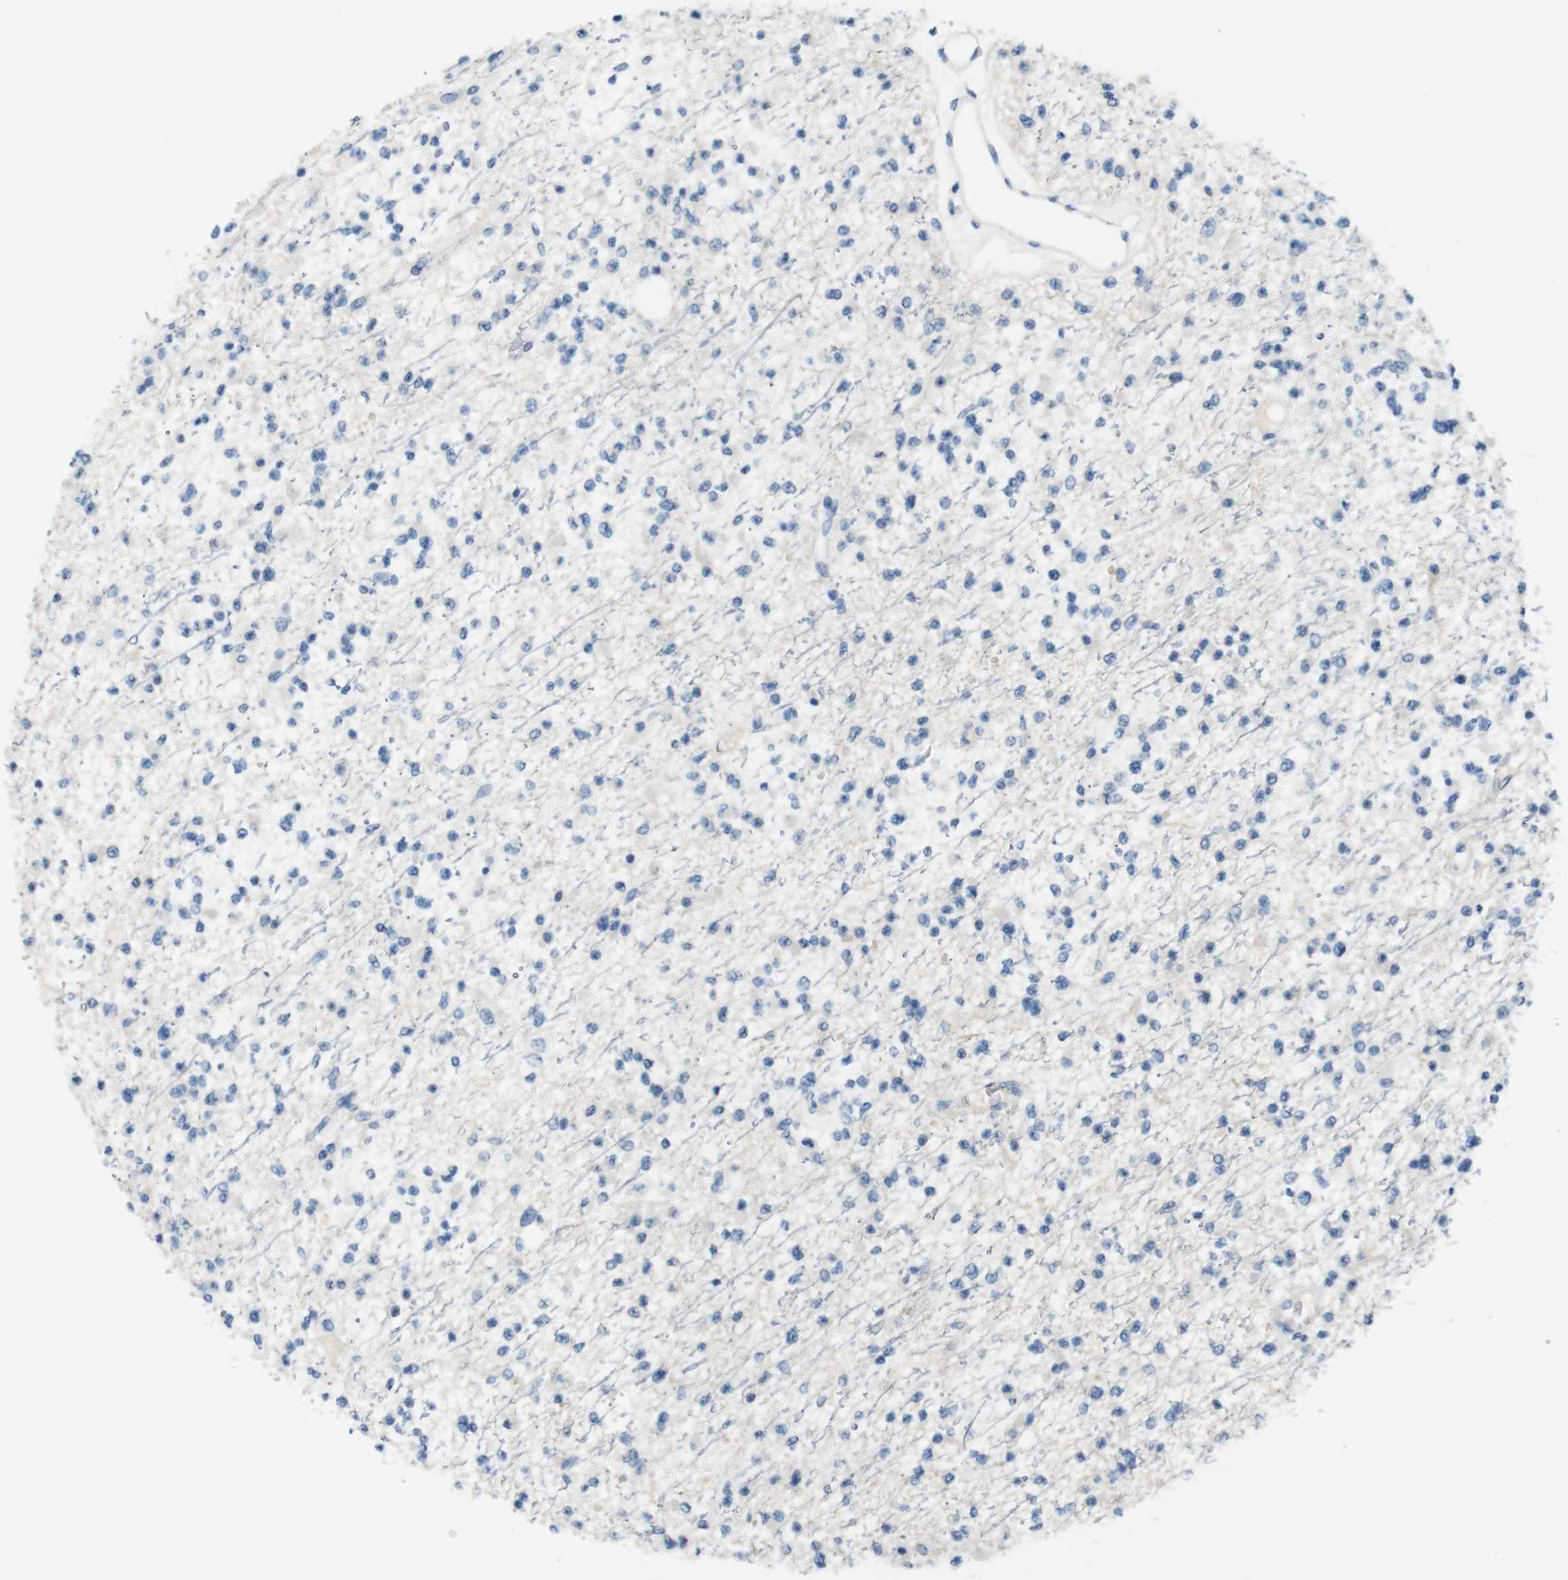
{"staining": {"intensity": "negative", "quantity": "none", "location": "none"}, "tissue": "glioma", "cell_type": "Tumor cells", "image_type": "cancer", "snomed": [{"axis": "morphology", "description": "Glioma, malignant, Low grade"}, {"axis": "topography", "description": "Brain"}], "caption": "Image shows no significant protein positivity in tumor cells of glioma.", "gene": "HRH2", "patient": {"sex": "female", "age": 22}}